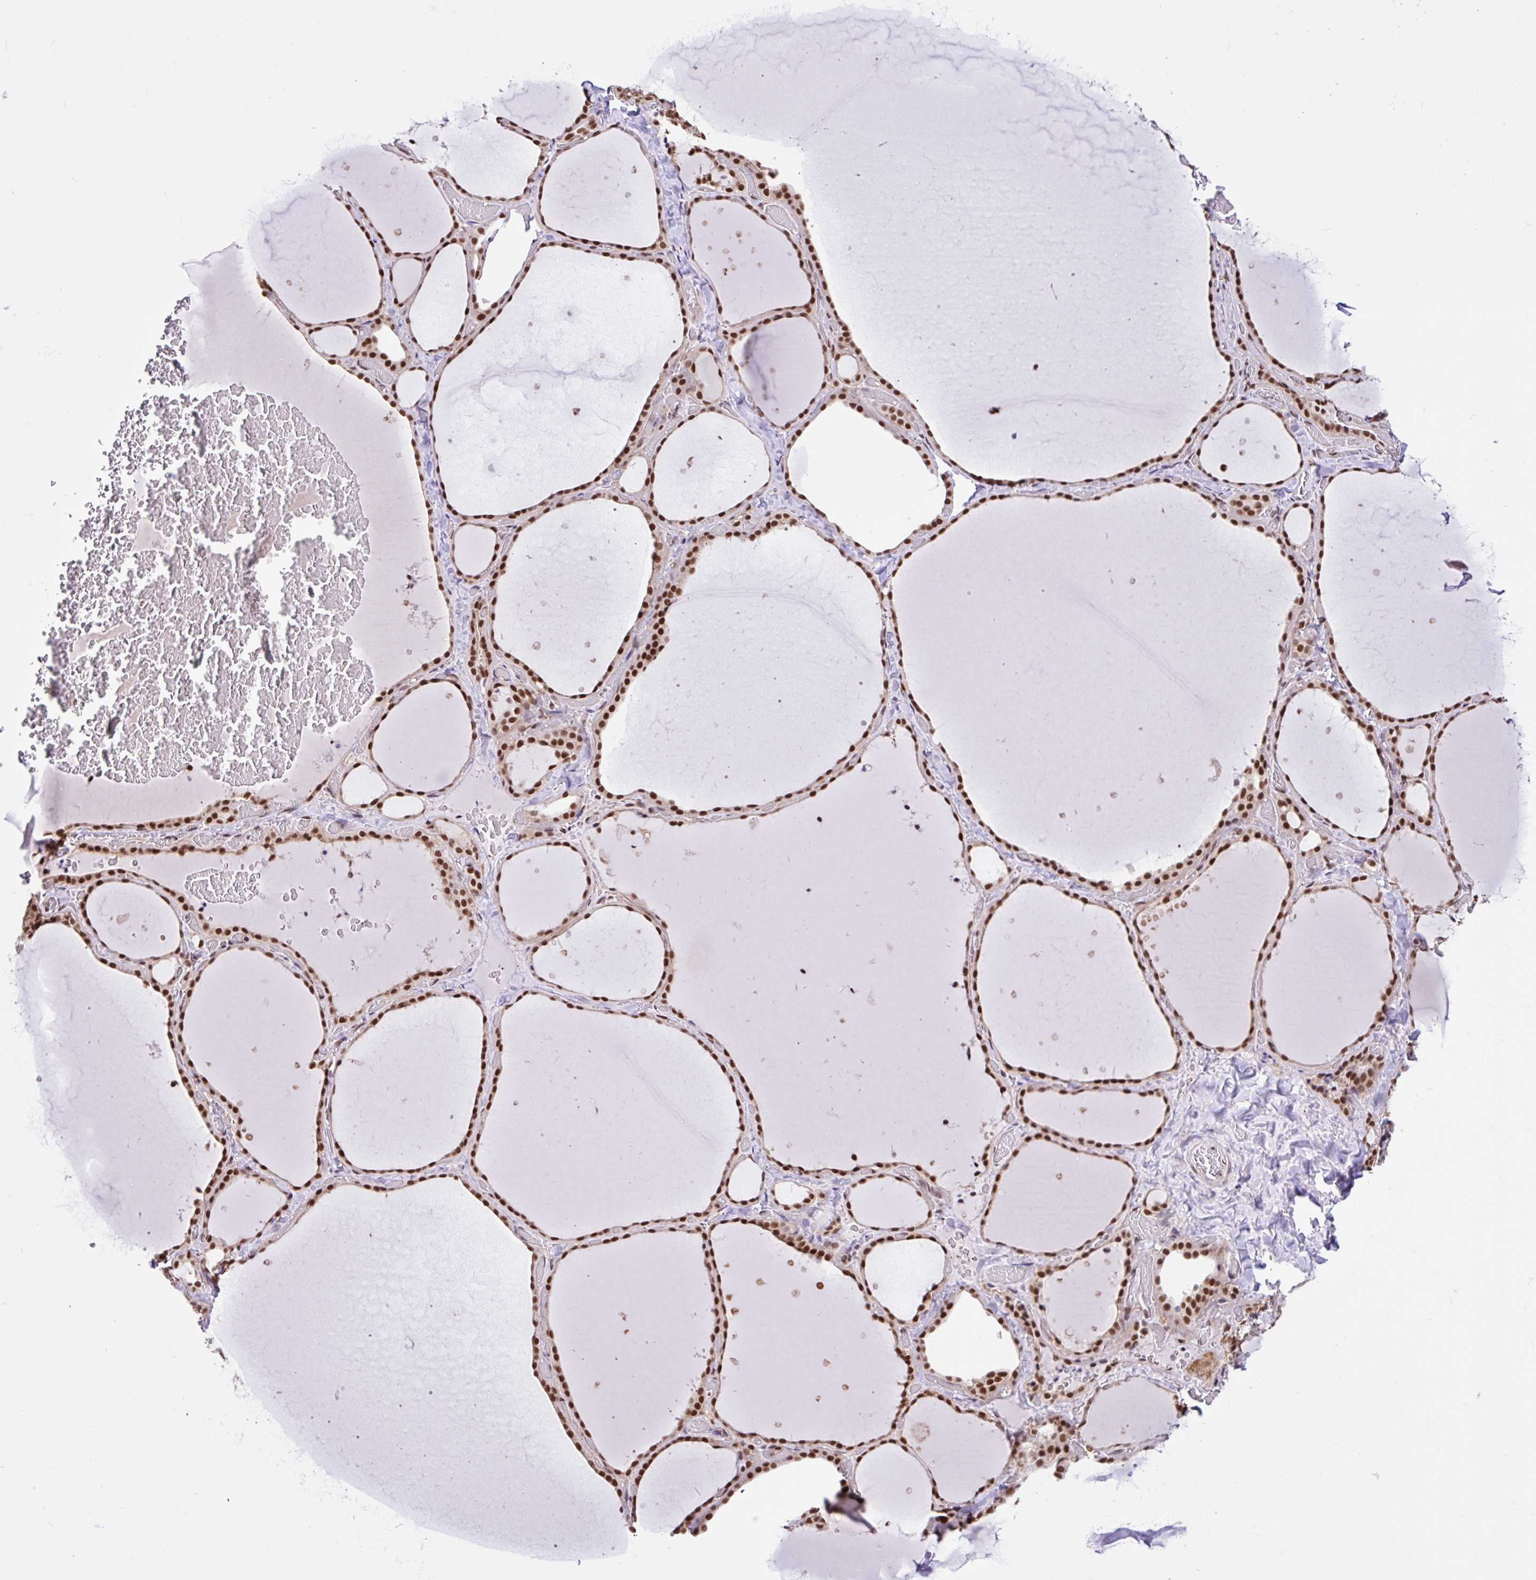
{"staining": {"intensity": "strong", "quantity": ">75%", "location": "nuclear"}, "tissue": "thyroid gland", "cell_type": "Glandular cells", "image_type": "normal", "snomed": [{"axis": "morphology", "description": "Normal tissue, NOS"}, {"axis": "topography", "description": "Thyroid gland"}], "caption": "Thyroid gland was stained to show a protein in brown. There is high levels of strong nuclear expression in about >75% of glandular cells. (brown staining indicates protein expression, while blue staining denotes nuclei).", "gene": "CCDC12", "patient": {"sex": "female", "age": 36}}